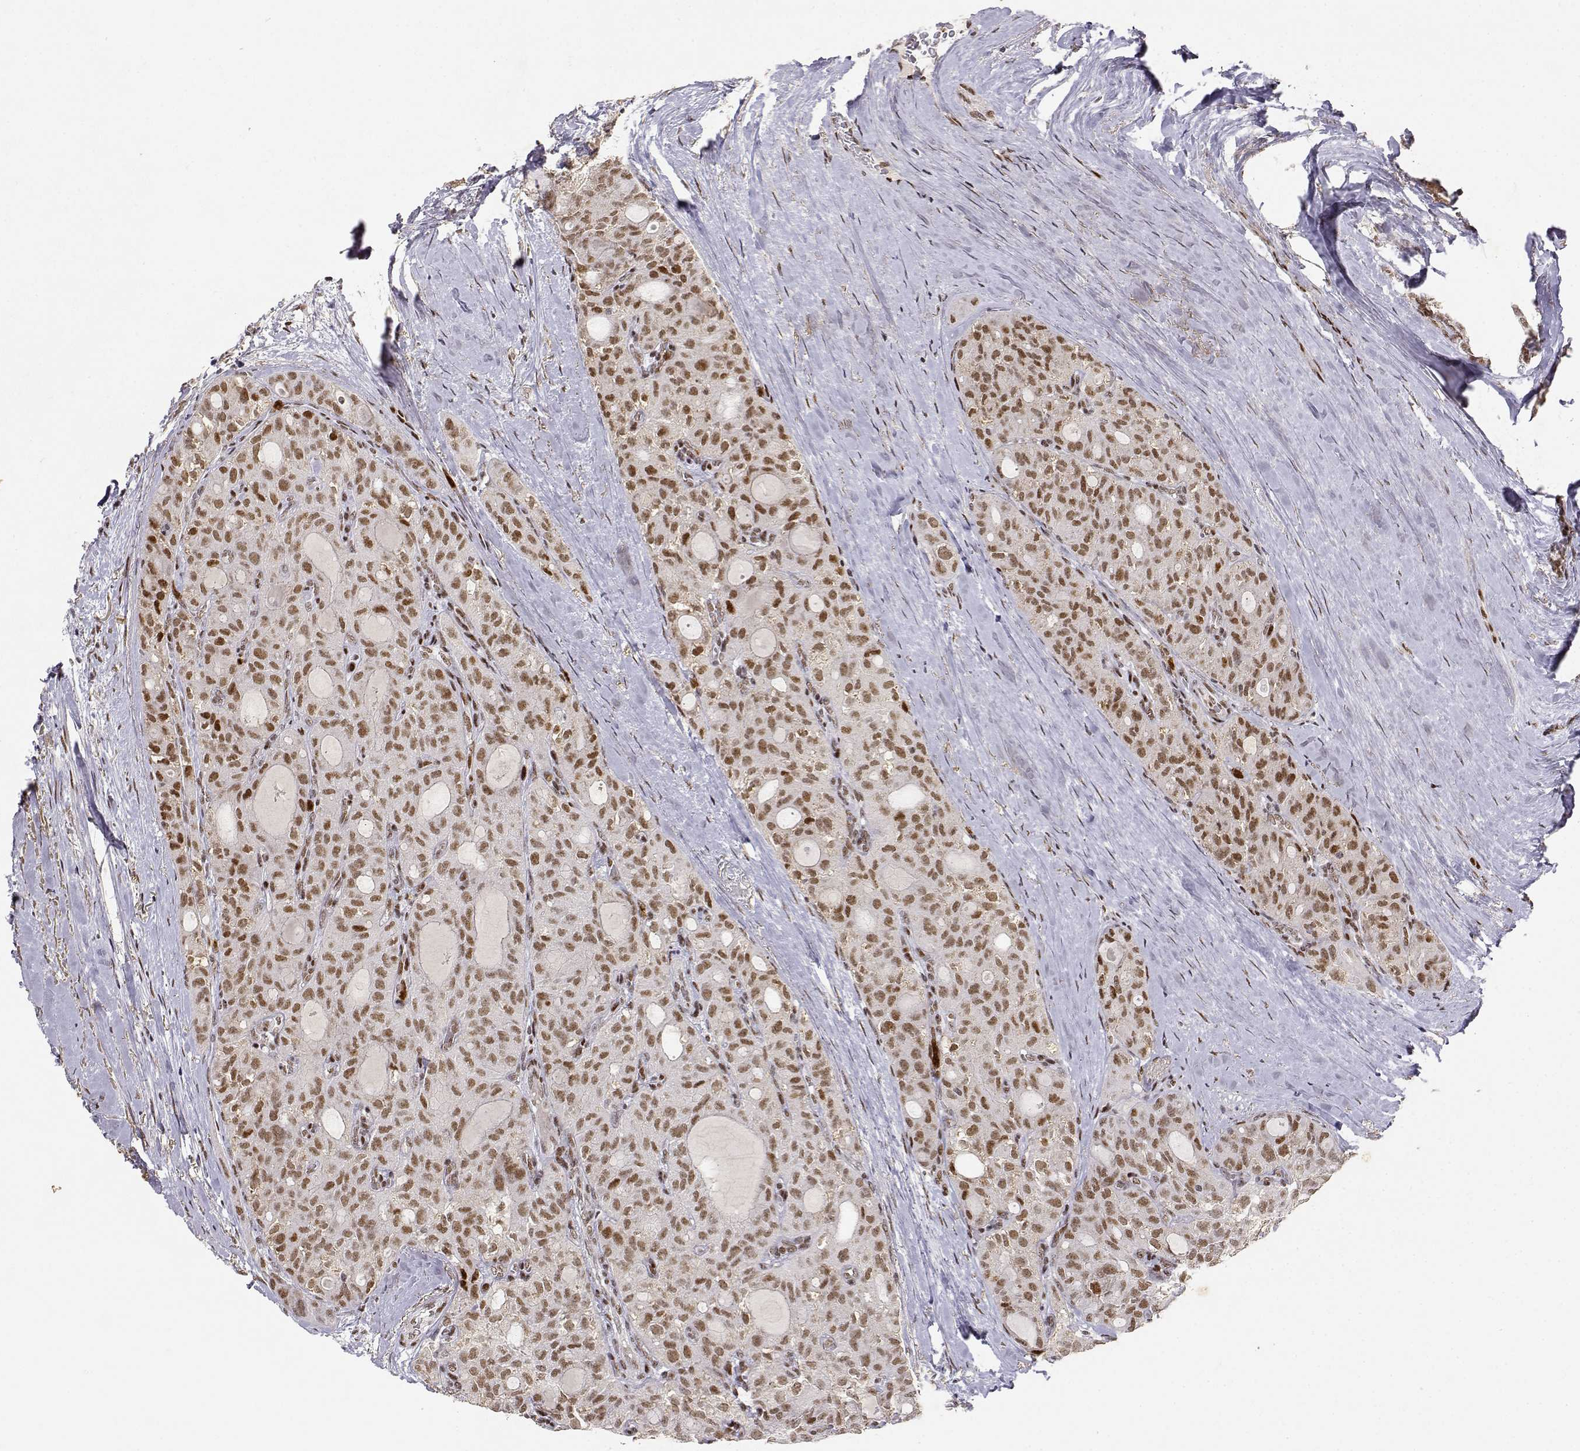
{"staining": {"intensity": "moderate", "quantity": "25%-75%", "location": "nuclear"}, "tissue": "thyroid cancer", "cell_type": "Tumor cells", "image_type": "cancer", "snomed": [{"axis": "morphology", "description": "Follicular adenoma carcinoma, NOS"}, {"axis": "topography", "description": "Thyroid gland"}], "caption": "Immunohistochemical staining of thyroid follicular adenoma carcinoma reveals moderate nuclear protein staining in about 25%-75% of tumor cells. (IHC, brightfield microscopy, high magnification).", "gene": "RSF1", "patient": {"sex": "male", "age": 75}}